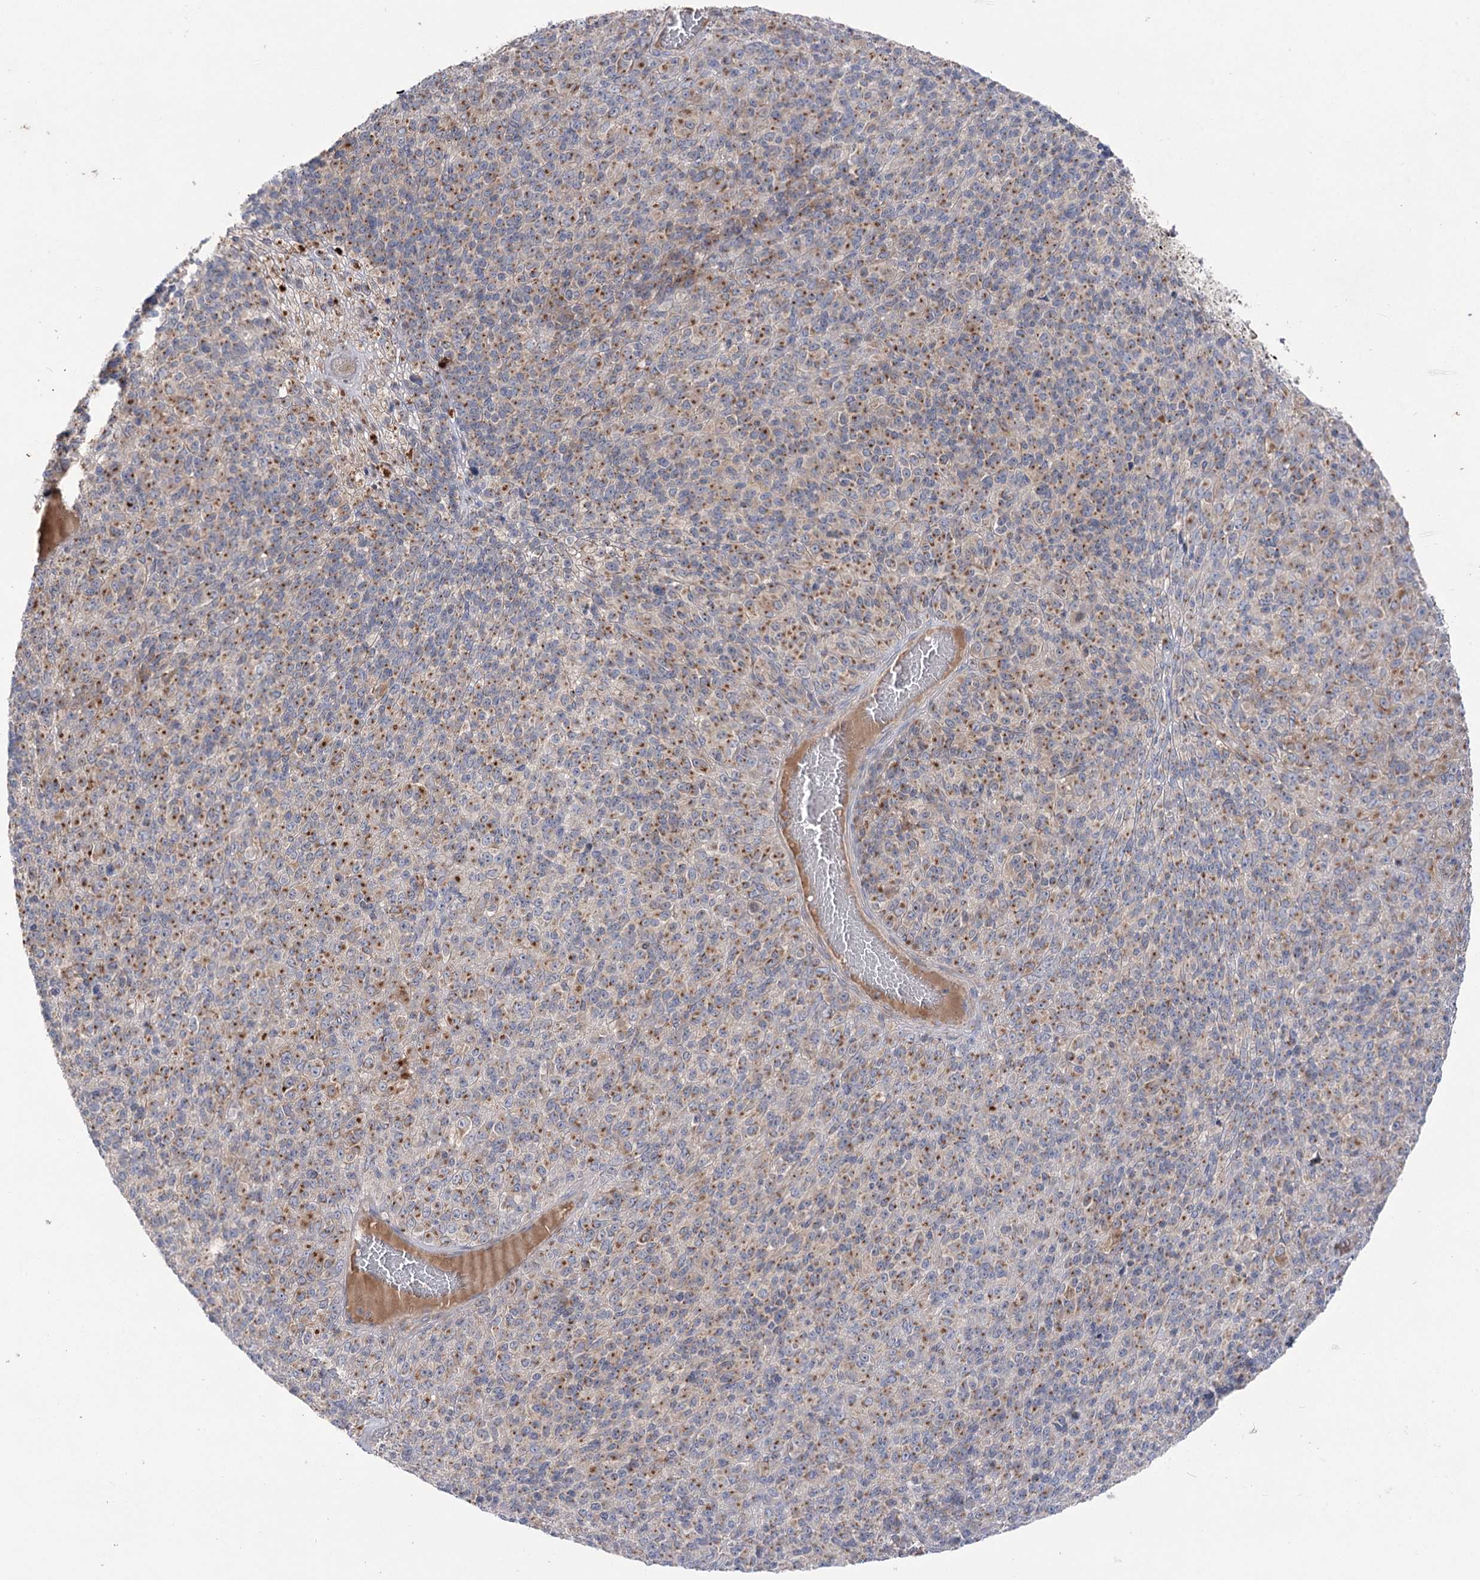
{"staining": {"intensity": "moderate", "quantity": ">75%", "location": "cytoplasmic/membranous"}, "tissue": "melanoma", "cell_type": "Tumor cells", "image_type": "cancer", "snomed": [{"axis": "morphology", "description": "Malignant melanoma, Metastatic site"}, {"axis": "topography", "description": "Brain"}], "caption": "Immunohistochemistry (IHC) (DAB) staining of malignant melanoma (metastatic site) exhibits moderate cytoplasmic/membranous protein positivity in approximately >75% of tumor cells.", "gene": "GBF1", "patient": {"sex": "female", "age": 56}}